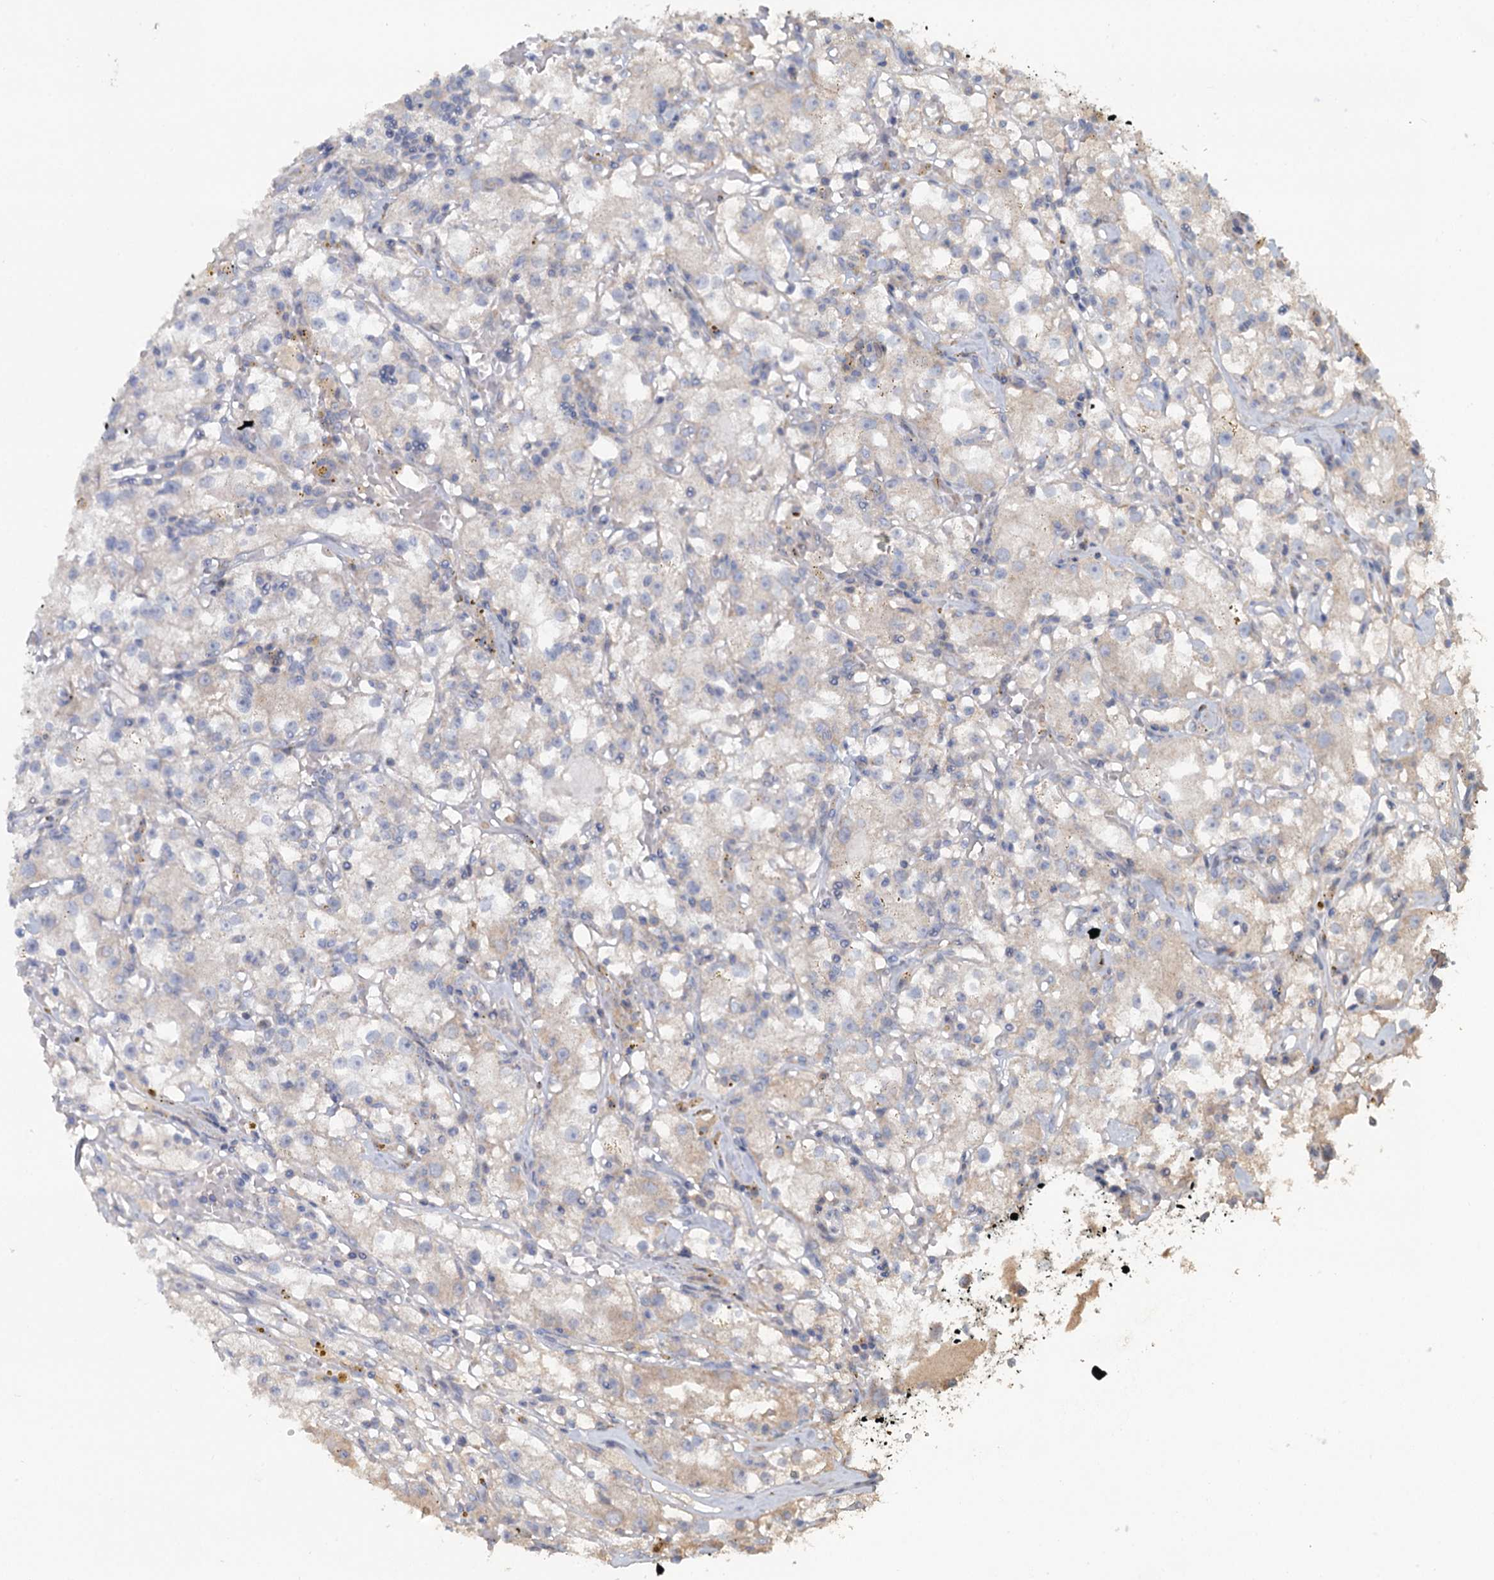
{"staining": {"intensity": "negative", "quantity": "none", "location": "none"}, "tissue": "renal cancer", "cell_type": "Tumor cells", "image_type": "cancer", "snomed": [{"axis": "morphology", "description": "Adenocarcinoma, NOS"}, {"axis": "topography", "description": "Kidney"}], "caption": "Immunohistochemical staining of human renal cancer (adenocarcinoma) displays no significant staining in tumor cells.", "gene": "FUNDC1", "patient": {"sex": "male", "age": 56}}